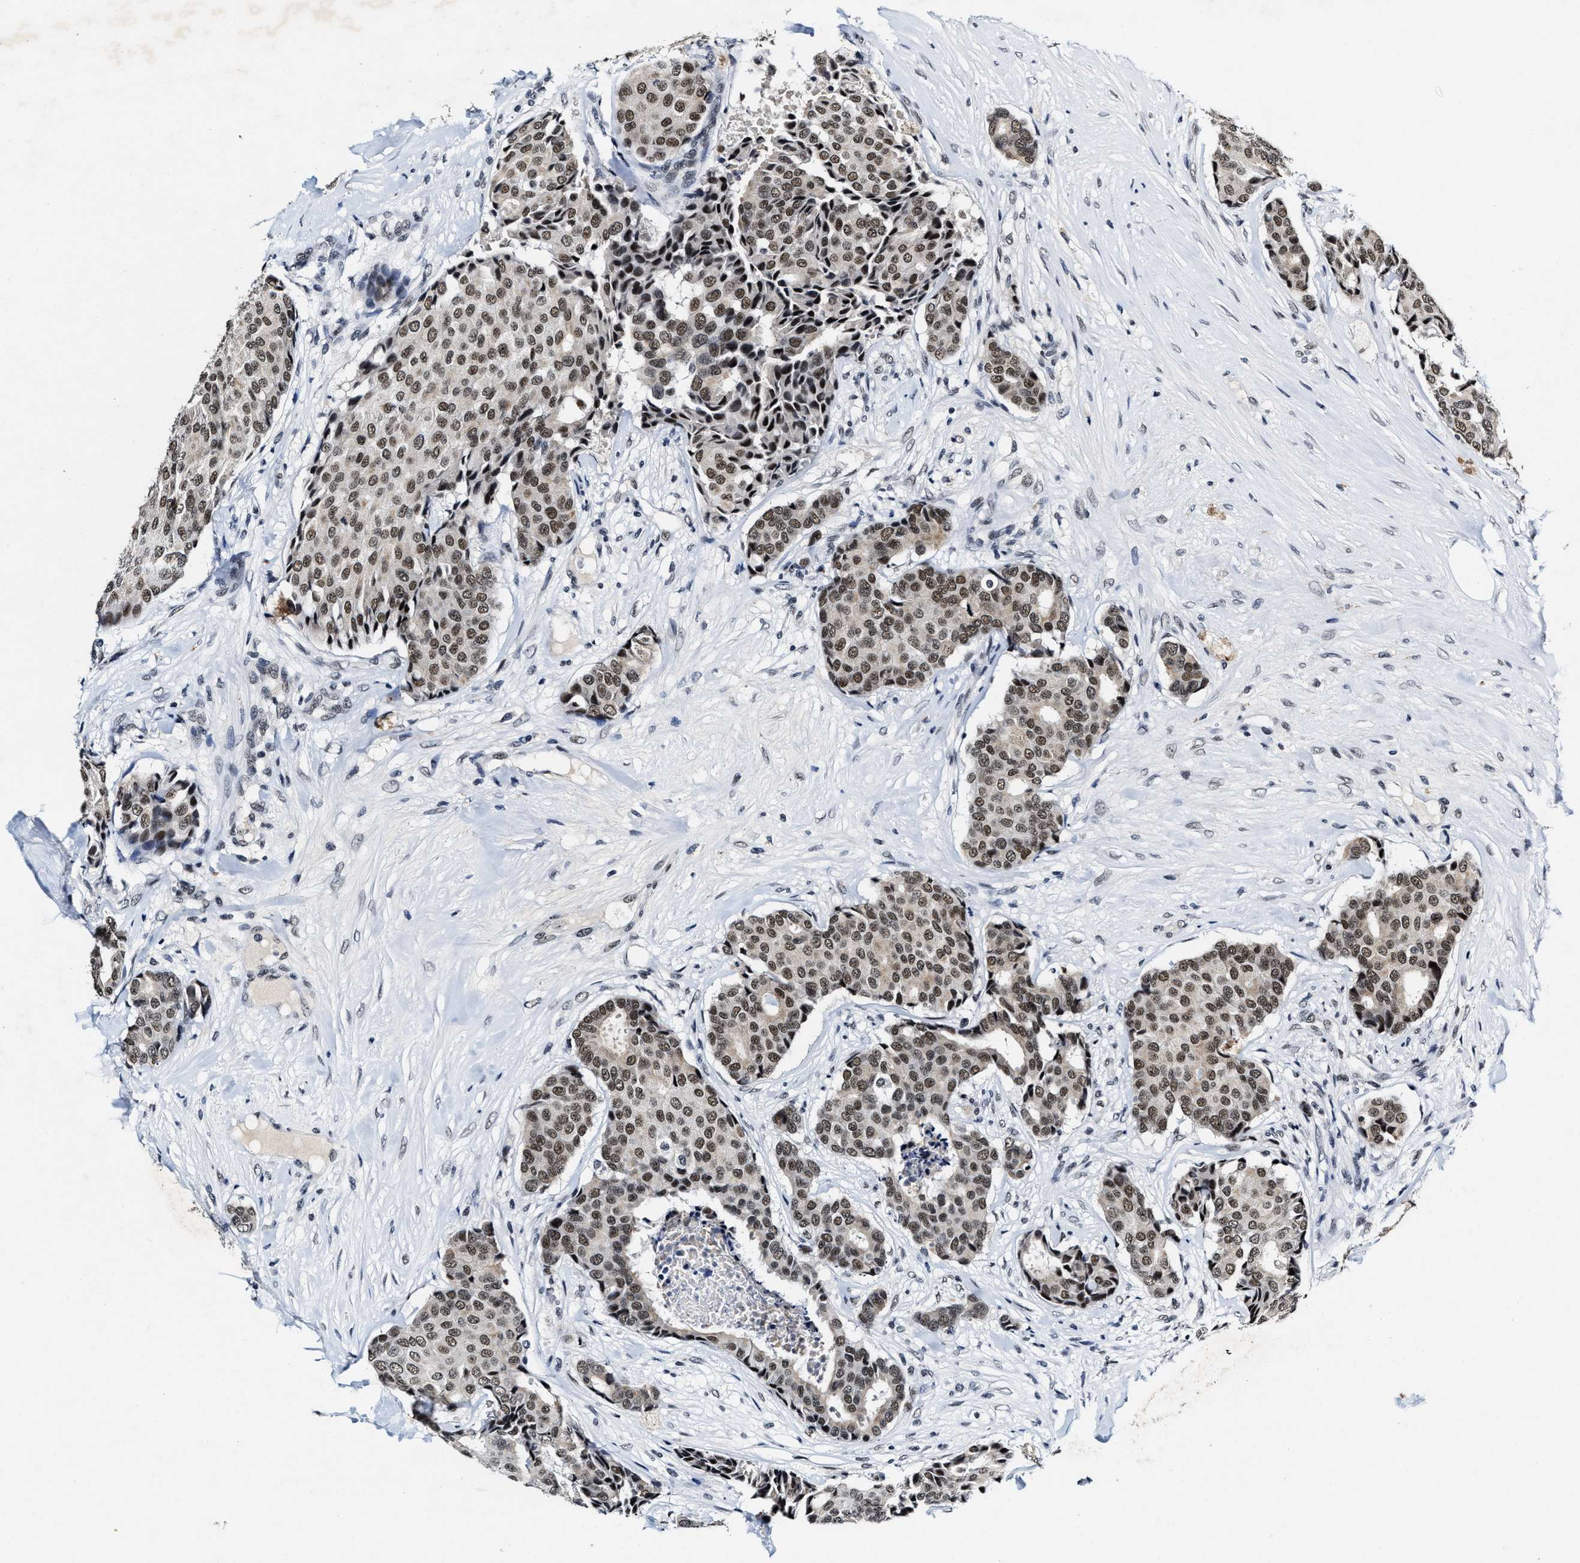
{"staining": {"intensity": "moderate", "quantity": ">75%", "location": "nuclear"}, "tissue": "breast cancer", "cell_type": "Tumor cells", "image_type": "cancer", "snomed": [{"axis": "morphology", "description": "Duct carcinoma"}, {"axis": "topography", "description": "Breast"}], "caption": "A medium amount of moderate nuclear expression is present in approximately >75% of tumor cells in breast invasive ductal carcinoma tissue.", "gene": "INIP", "patient": {"sex": "female", "age": 75}}